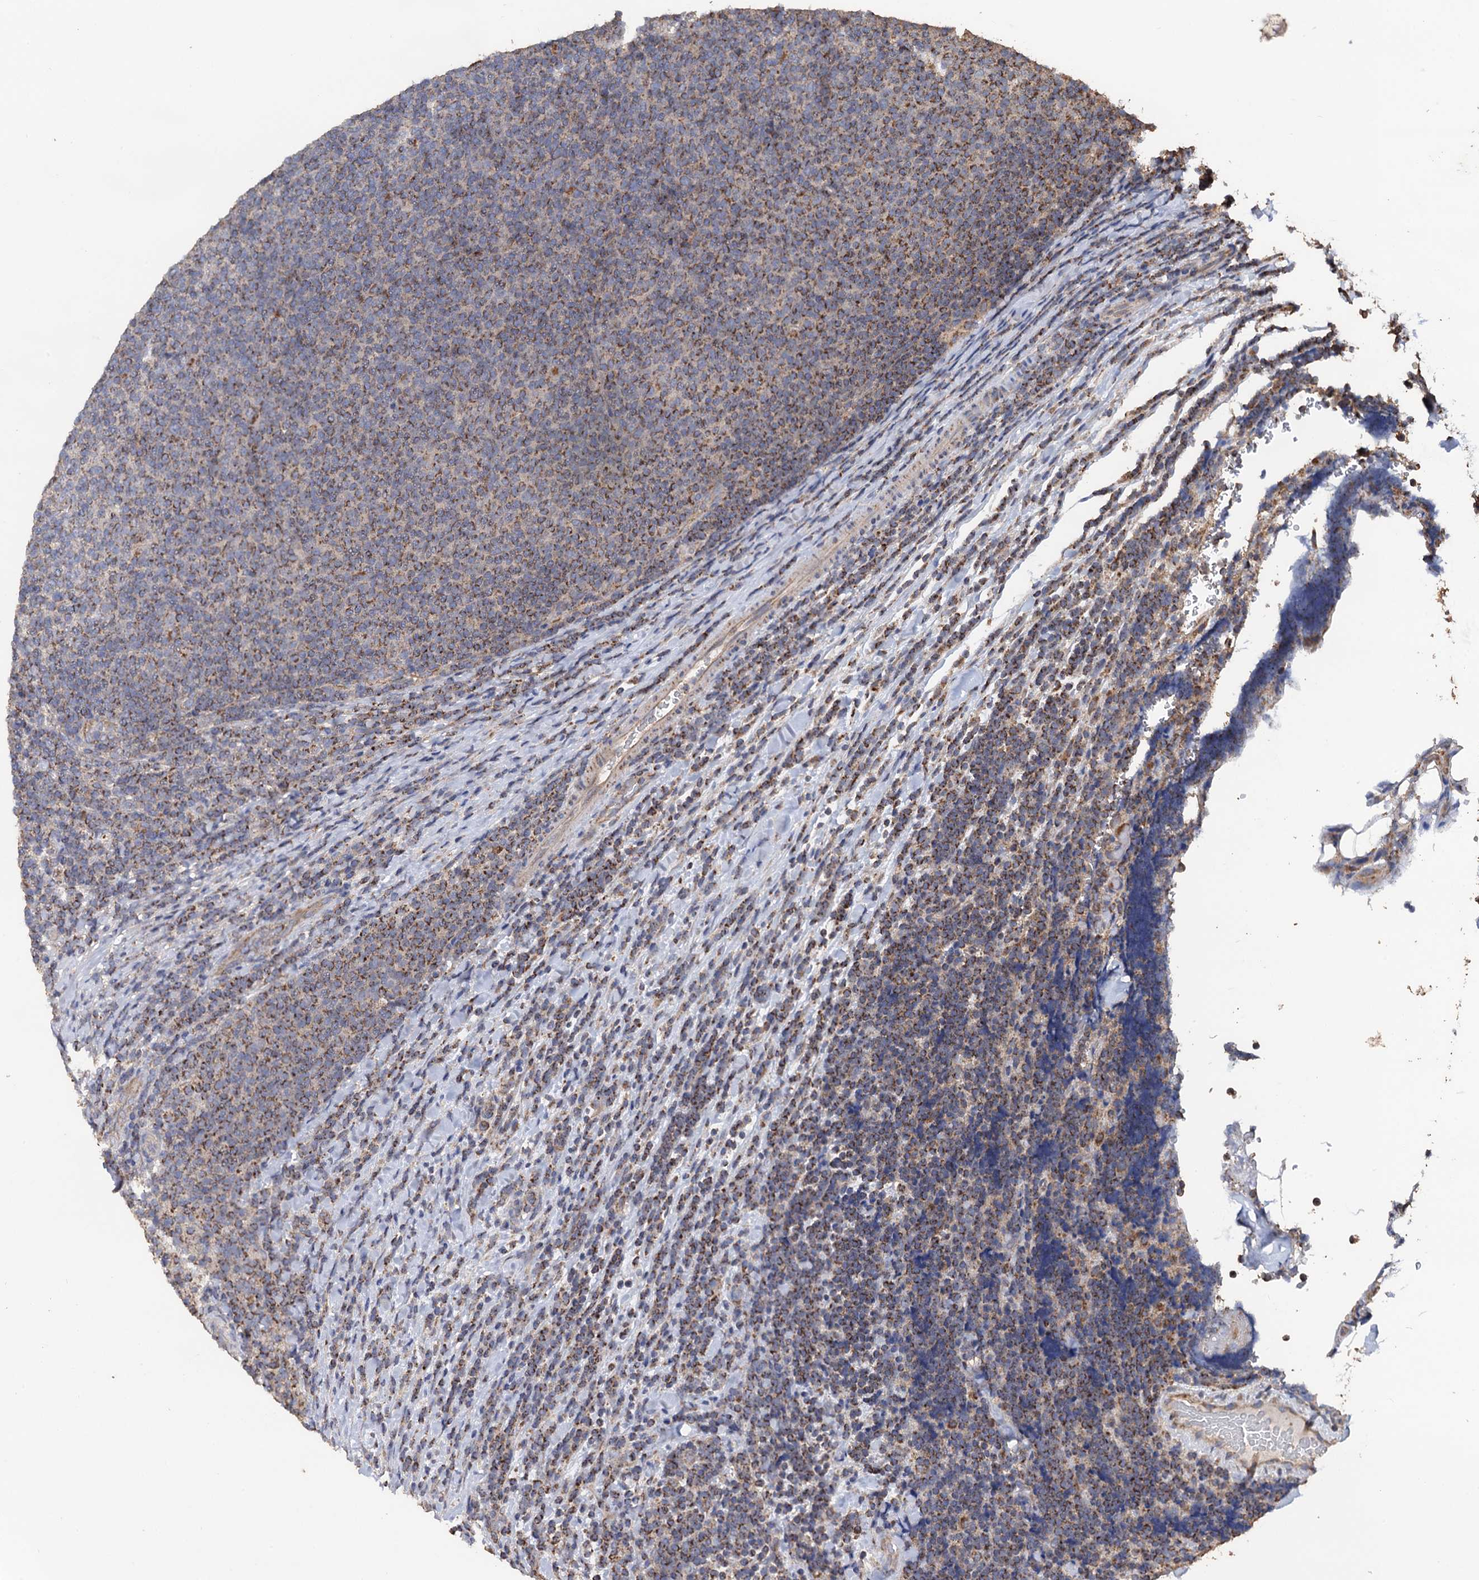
{"staining": {"intensity": "moderate", "quantity": "25%-75%", "location": "cytoplasmic/membranous"}, "tissue": "lymphoma", "cell_type": "Tumor cells", "image_type": "cancer", "snomed": [{"axis": "morphology", "description": "Malignant lymphoma, non-Hodgkin's type, Low grade"}, {"axis": "topography", "description": "Lymph node"}], "caption": "Lymphoma stained for a protein reveals moderate cytoplasmic/membranous positivity in tumor cells.", "gene": "PPTC7", "patient": {"sex": "male", "age": 66}}